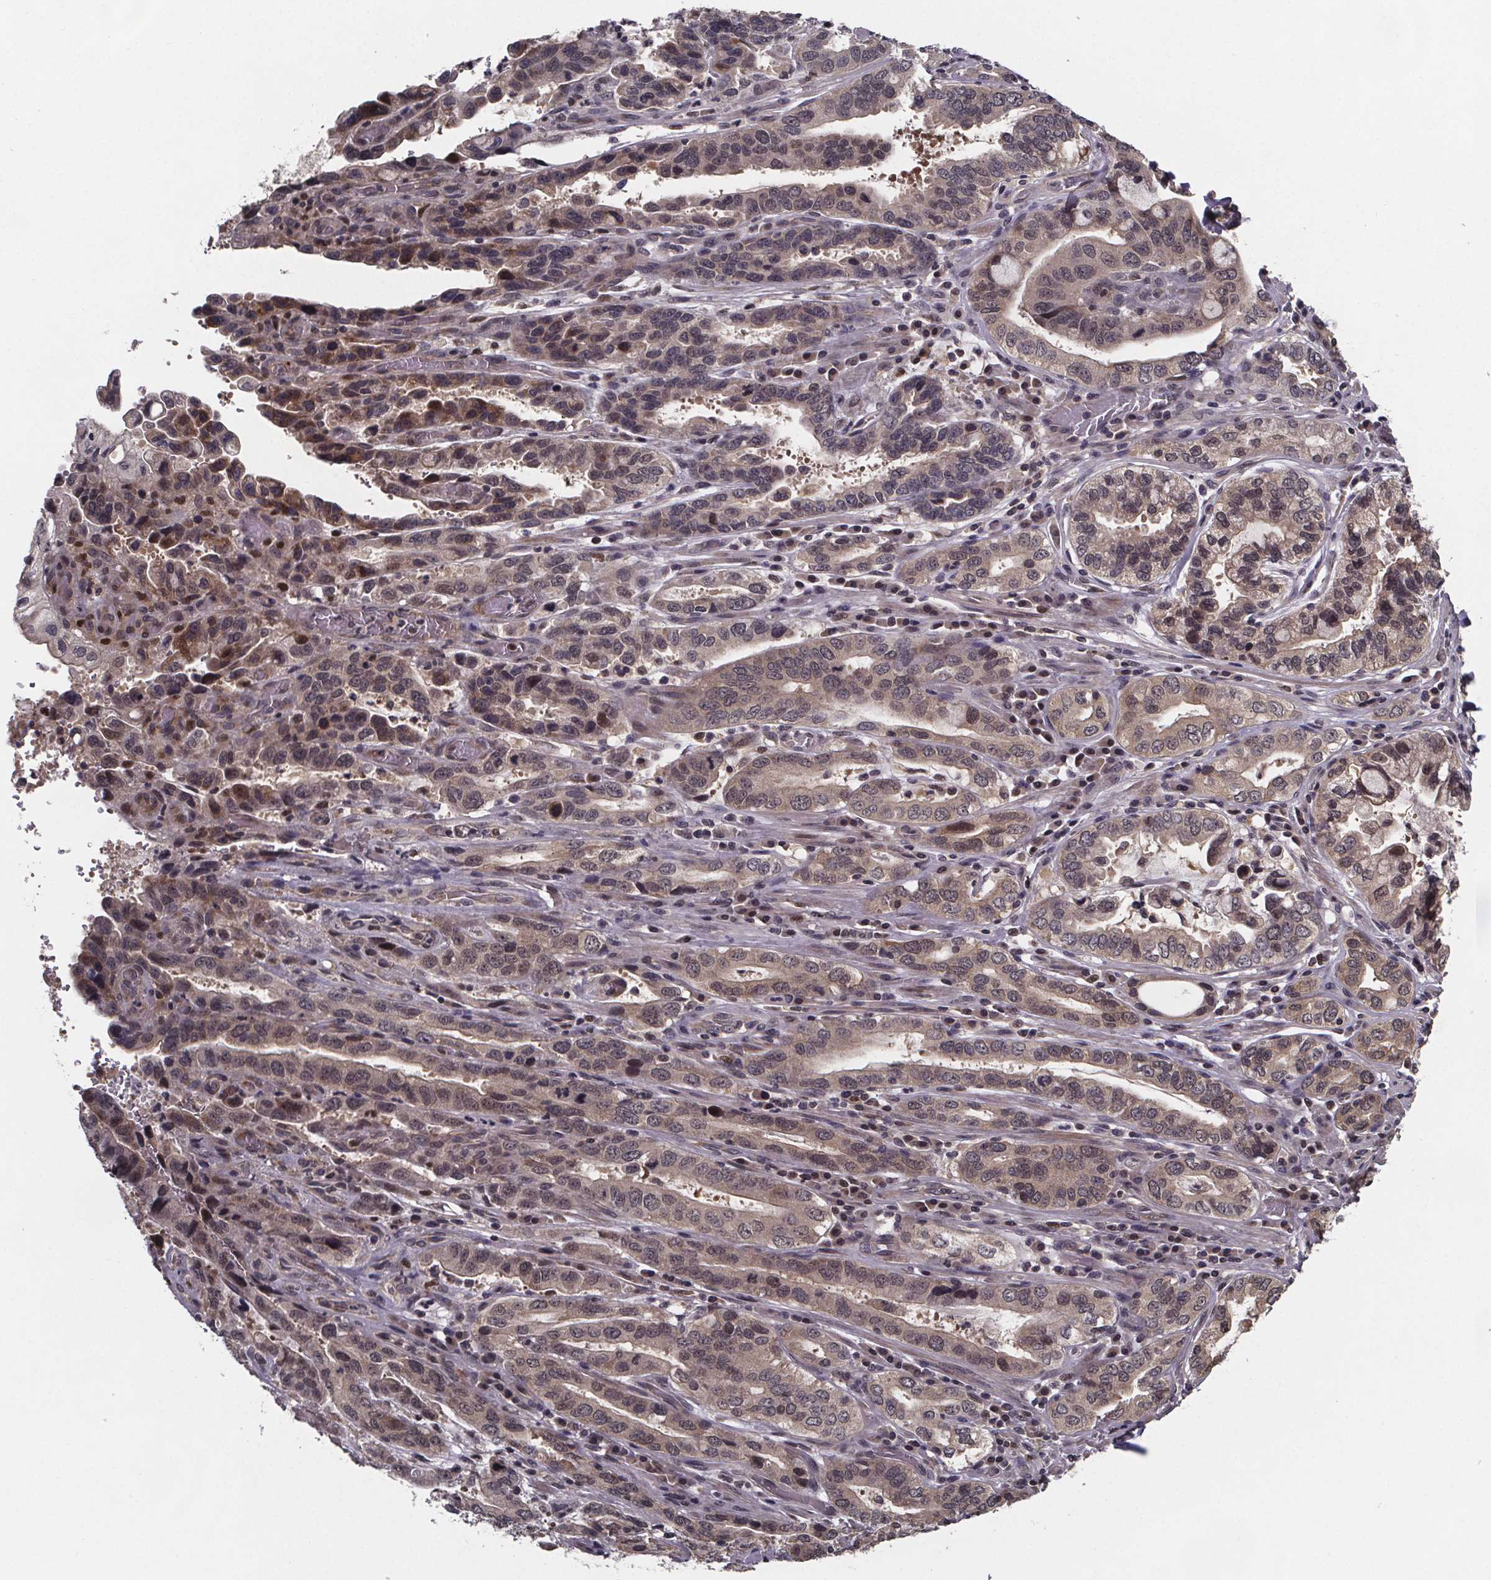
{"staining": {"intensity": "weak", "quantity": ">75%", "location": "cytoplasmic/membranous,nuclear"}, "tissue": "stomach cancer", "cell_type": "Tumor cells", "image_type": "cancer", "snomed": [{"axis": "morphology", "description": "Adenocarcinoma, NOS"}, {"axis": "topography", "description": "Stomach, lower"}], "caption": "Immunohistochemical staining of human stomach cancer exhibits weak cytoplasmic/membranous and nuclear protein staining in about >75% of tumor cells. (Brightfield microscopy of DAB IHC at high magnification).", "gene": "FN3KRP", "patient": {"sex": "female", "age": 76}}